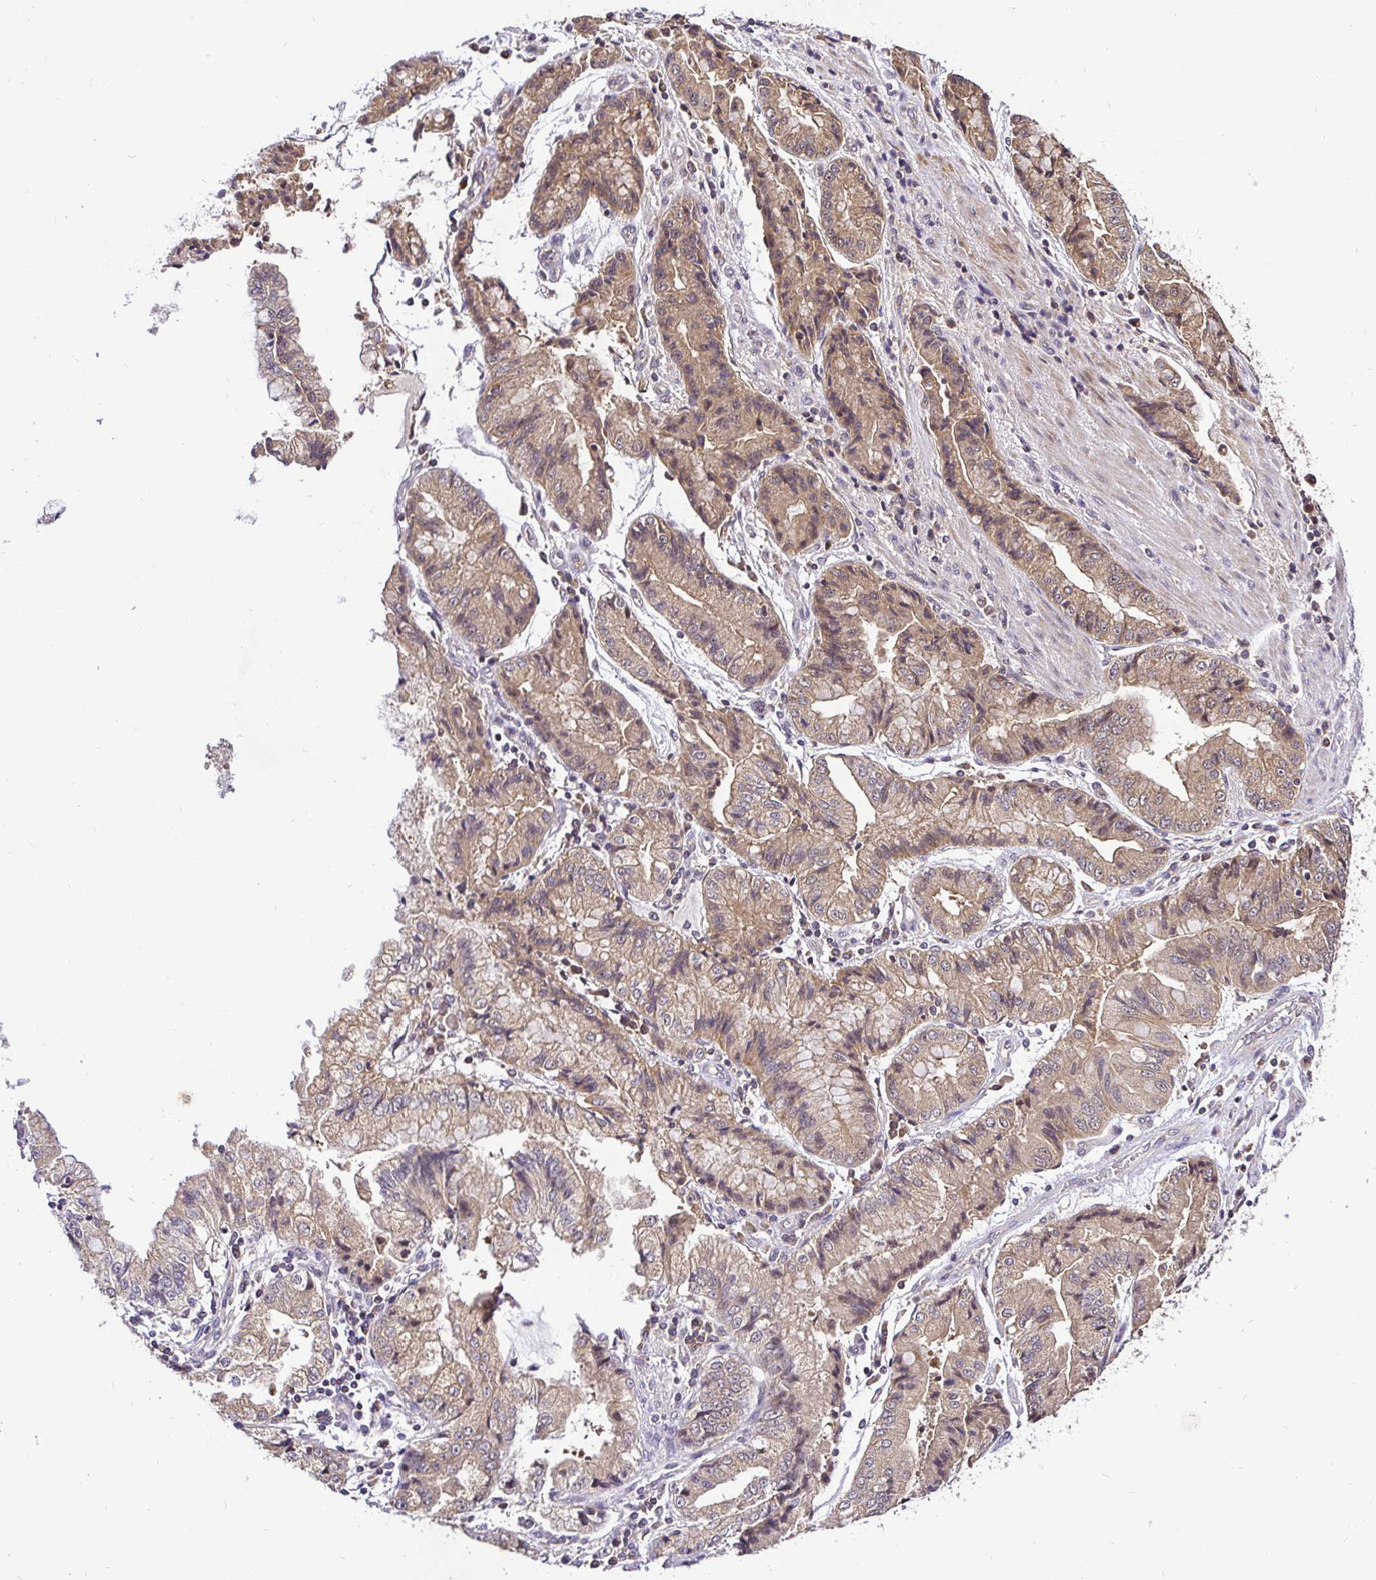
{"staining": {"intensity": "moderate", "quantity": ">75%", "location": "cytoplasmic/membranous,nuclear"}, "tissue": "stomach cancer", "cell_type": "Tumor cells", "image_type": "cancer", "snomed": [{"axis": "morphology", "description": "Adenocarcinoma, NOS"}, {"axis": "topography", "description": "Stomach, upper"}], "caption": "An immunohistochemistry (IHC) histopathology image of tumor tissue is shown. Protein staining in brown highlights moderate cytoplasmic/membranous and nuclear positivity in stomach cancer (adenocarcinoma) within tumor cells.", "gene": "UBE2M", "patient": {"sex": "female", "age": 74}}